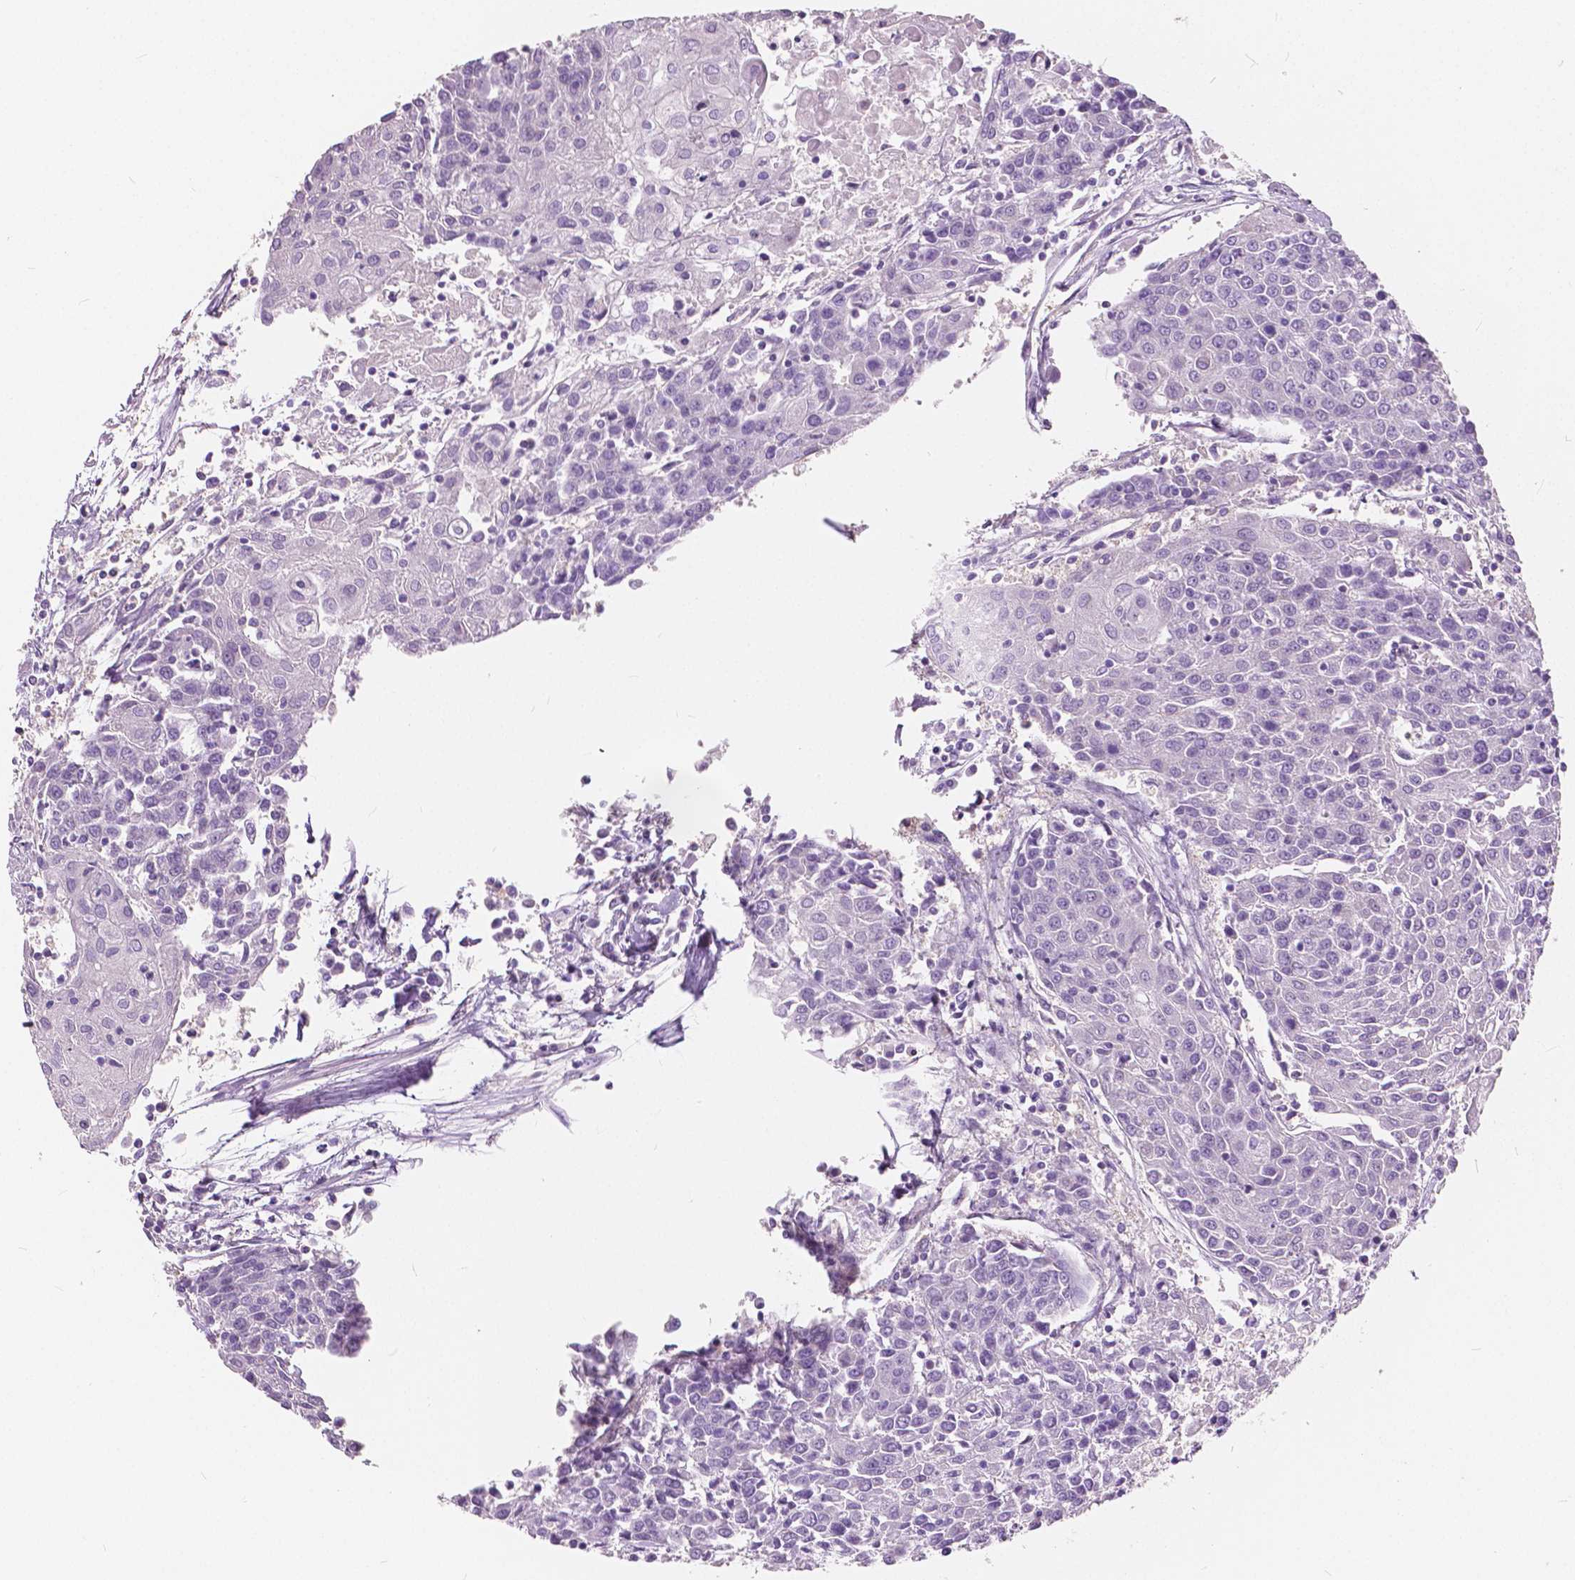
{"staining": {"intensity": "negative", "quantity": "none", "location": "none"}, "tissue": "urothelial cancer", "cell_type": "Tumor cells", "image_type": "cancer", "snomed": [{"axis": "morphology", "description": "Urothelial carcinoma, High grade"}, {"axis": "topography", "description": "Urinary bladder"}], "caption": "Immunohistochemical staining of human urothelial carcinoma (high-grade) reveals no significant staining in tumor cells.", "gene": "TKFC", "patient": {"sex": "female", "age": 85}}